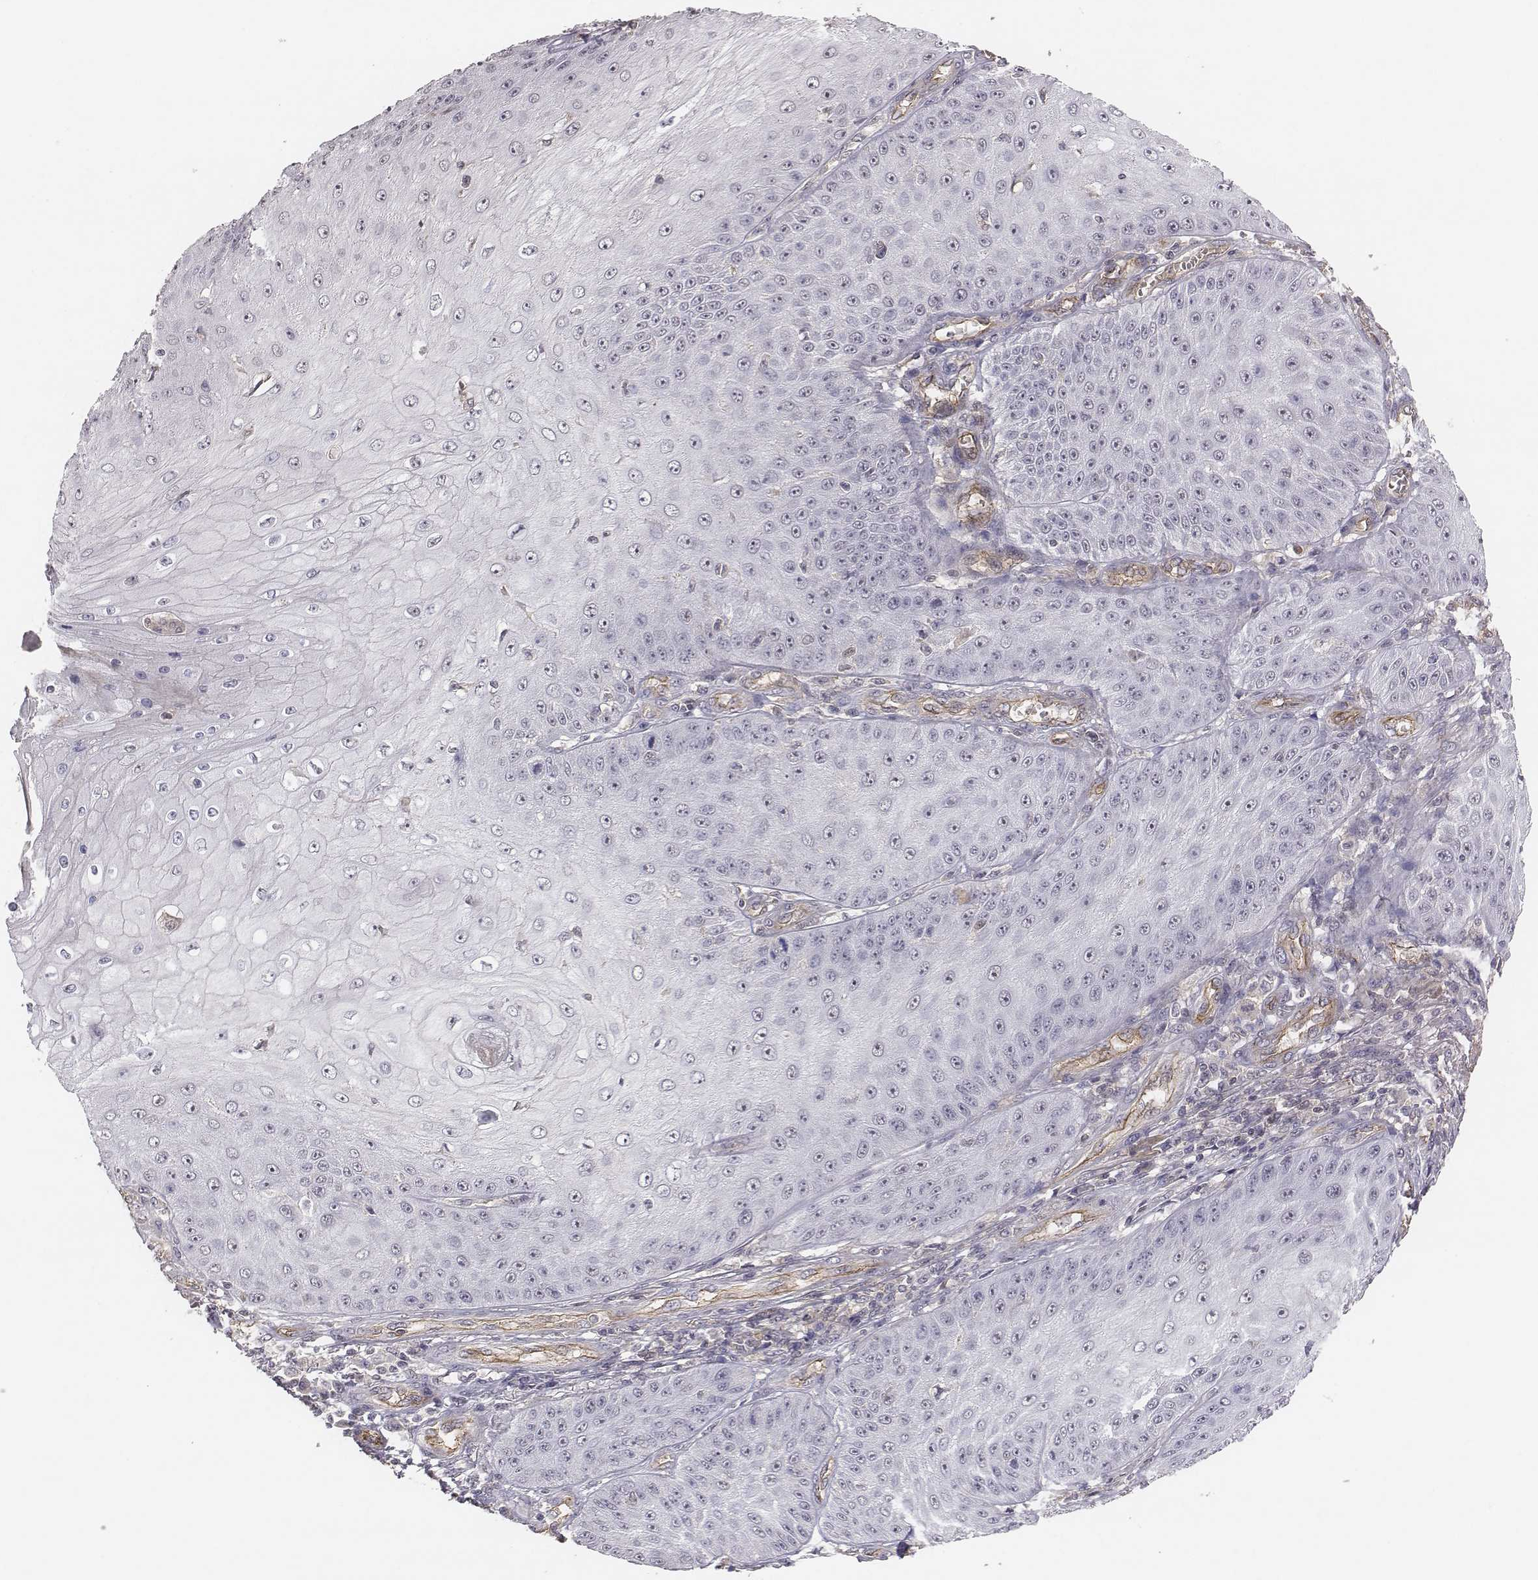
{"staining": {"intensity": "negative", "quantity": "none", "location": "none"}, "tissue": "skin cancer", "cell_type": "Tumor cells", "image_type": "cancer", "snomed": [{"axis": "morphology", "description": "Squamous cell carcinoma, NOS"}, {"axis": "topography", "description": "Skin"}], "caption": "High power microscopy histopathology image of an immunohistochemistry (IHC) image of skin cancer (squamous cell carcinoma), revealing no significant expression in tumor cells.", "gene": "PTPRG", "patient": {"sex": "male", "age": 70}}